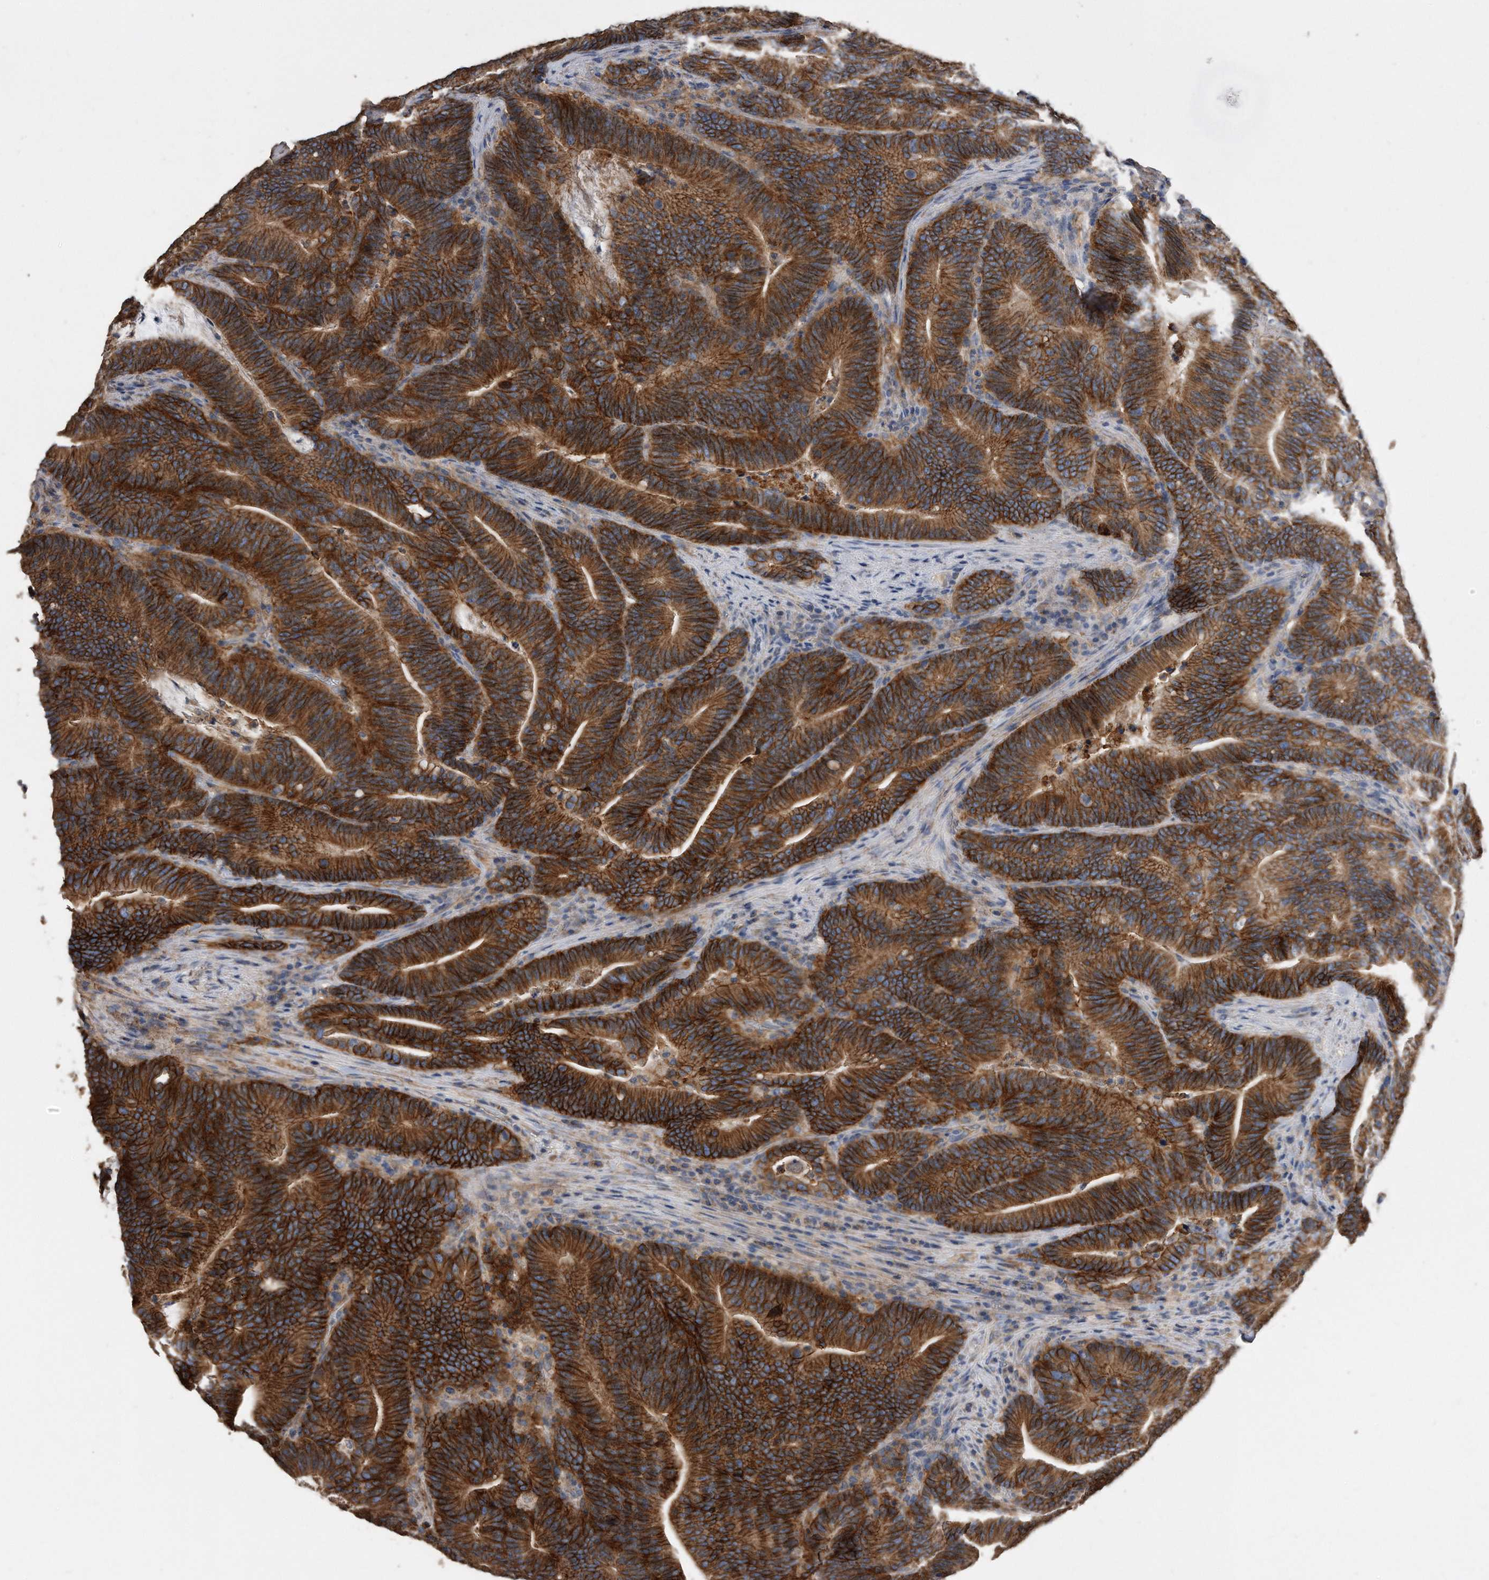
{"staining": {"intensity": "strong", "quantity": ">75%", "location": "cytoplasmic/membranous"}, "tissue": "colorectal cancer", "cell_type": "Tumor cells", "image_type": "cancer", "snomed": [{"axis": "morphology", "description": "Adenocarcinoma, NOS"}, {"axis": "topography", "description": "Colon"}], "caption": "High-magnification brightfield microscopy of adenocarcinoma (colorectal) stained with DAB (3,3'-diaminobenzidine) (brown) and counterstained with hematoxylin (blue). tumor cells exhibit strong cytoplasmic/membranous staining is present in about>75% of cells.", "gene": "CDCP1", "patient": {"sex": "female", "age": 66}}